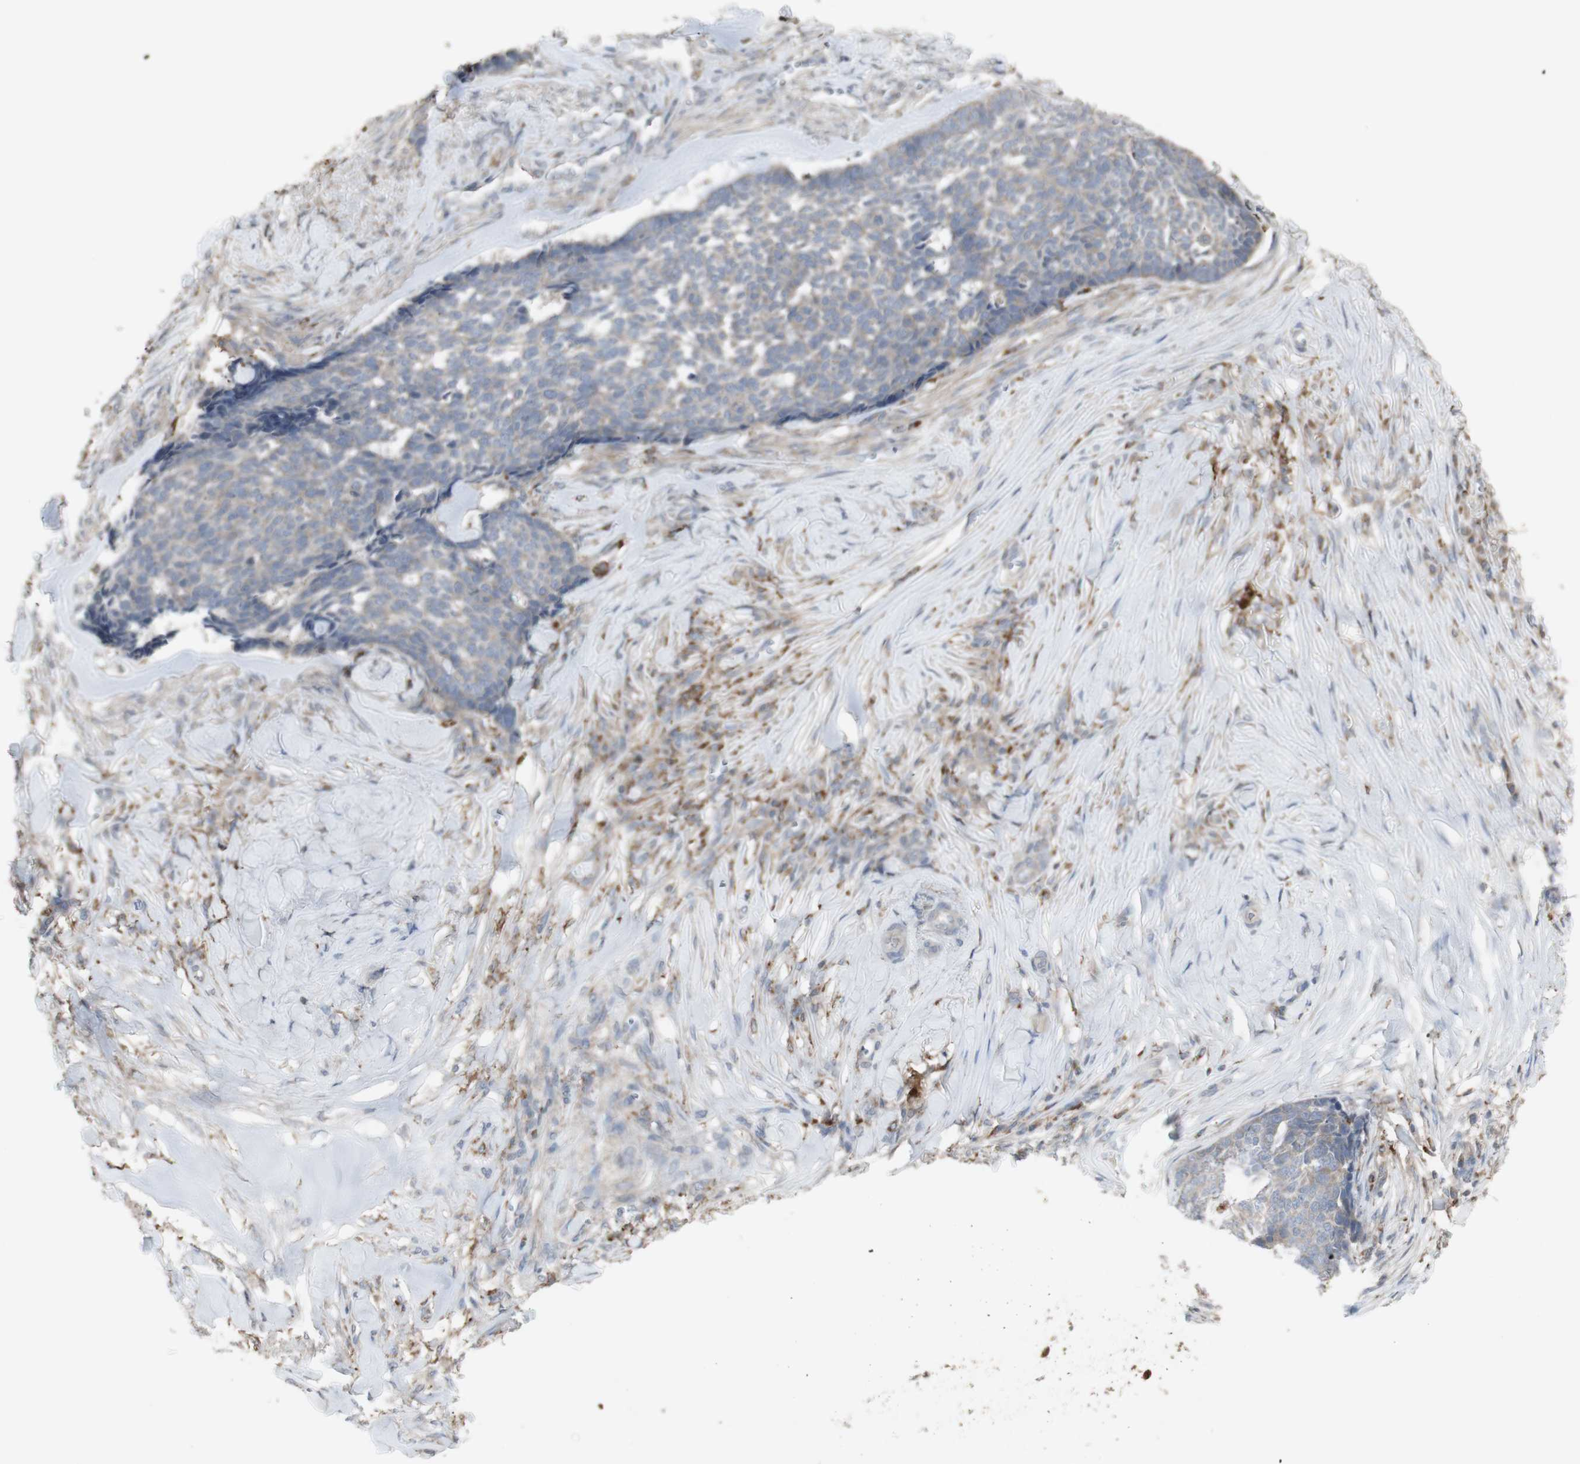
{"staining": {"intensity": "weak", "quantity": "25%-75%", "location": "cytoplasmic/membranous"}, "tissue": "skin cancer", "cell_type": "Tumor cells", "image_type": "cancer", "snomed": [{"axis": "morphology", "description": "Basal cell carcinoma"}, {"axis": "topography", "description": "Skin"}], "caption": "Protein expression analysis of skin cancer exhibits weak cytoplasmic/membranous positivity in about 25%-75% of tumor cells.", "gene": "ATP6V1E1", "patient": {"sex": "male", "age": 84}}